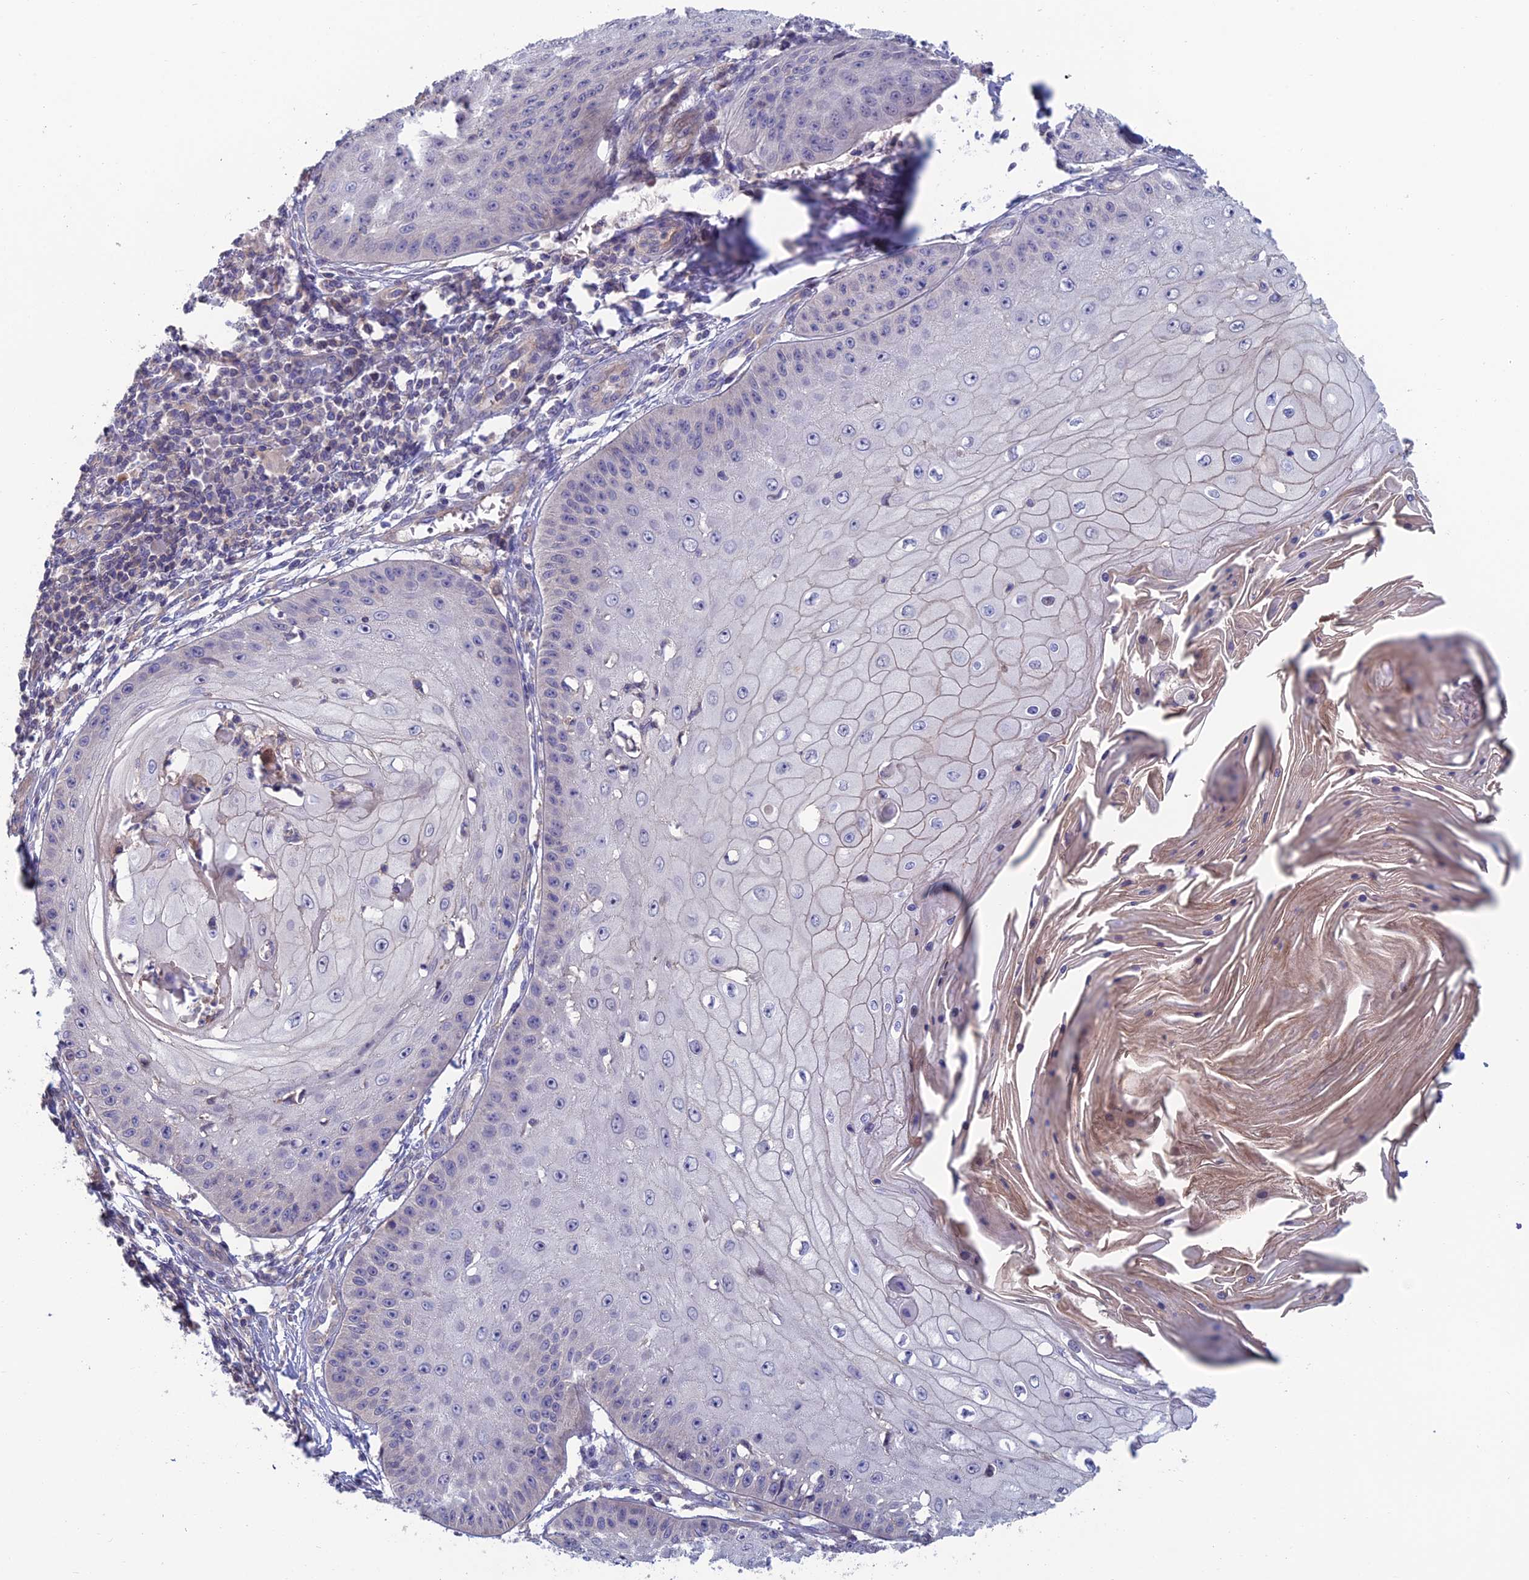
{"staining": {"intensity": "negative", "quantity": "none", "location": "none"}, "tissue": "skin cancer", "cell_type": "Tumor cells", "image_type": "cancer", "snomed": [{"axis": "morphology", "description": "Squamous cell carcinoma, NOS"}, {"axis": "topography", "description": "Skin"}], "caption": "Immunohistochemistry image of squamous cell carcinoma (skin) stained for a protein (brown), which reveals no expression in tumor cells.", "gene": "USP37", "patient": {"sex": "male", "age": 70}}